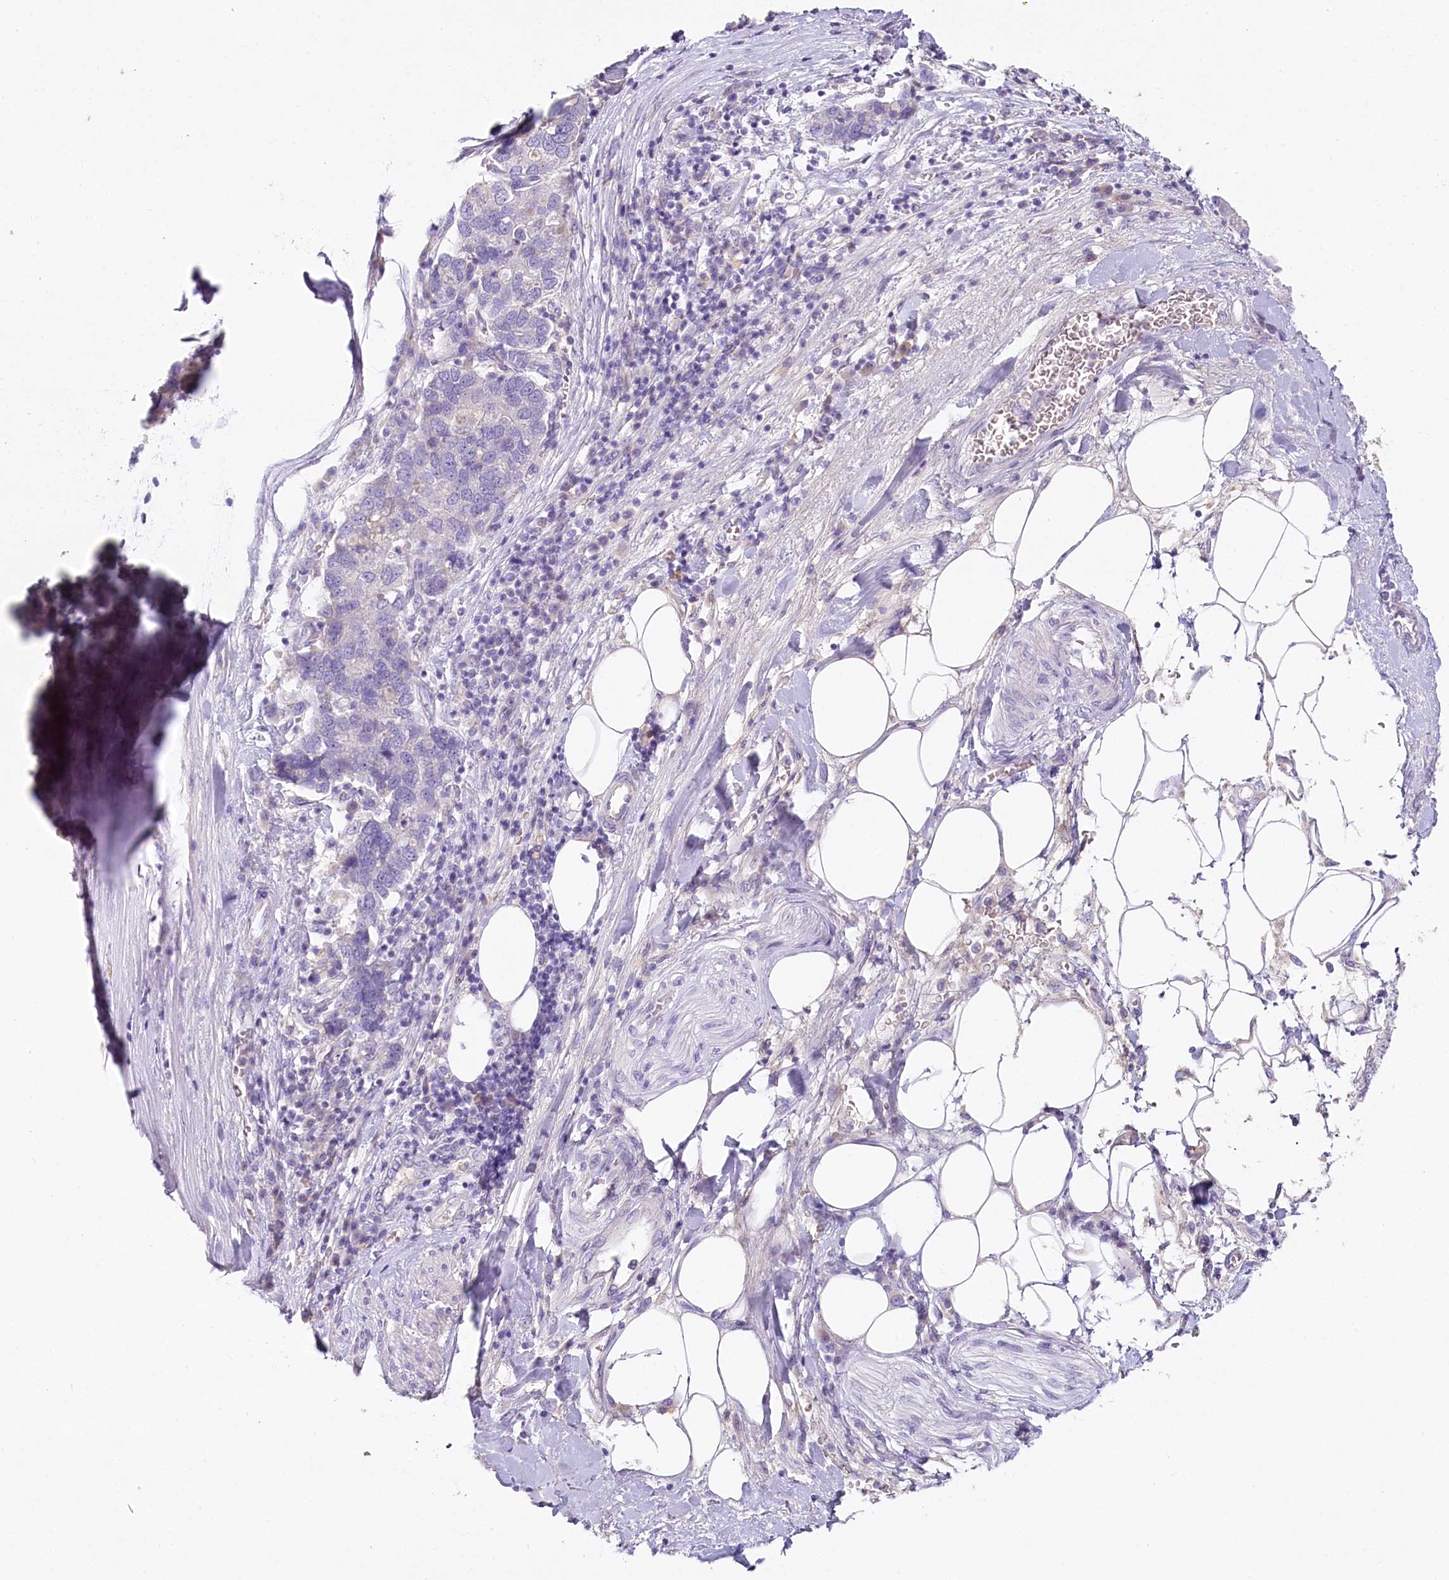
{"staining": {"intensity": "negative", "quantity": "none", "location": "none"}, "tissue": "pancreatic cancer", "cell_type": "Tumor cells", "image_type": "cancer", "snomed": [{"axis": "morphology", "description": "Adenocarcinoma, NOS"}, {"axis": "topography", "description": "Pancreas"}], "caption": "This image is of adenocarcinoma (pancreatic) stained with immunohistochemistry to label a protein in brown with the nuclei are counter-stained blue. There is no positivity in tumor cells. (IHC, brightfield microscopy, high magnification).", "gene": "HPD", "patient": {"sex": "female", "age": 61}}